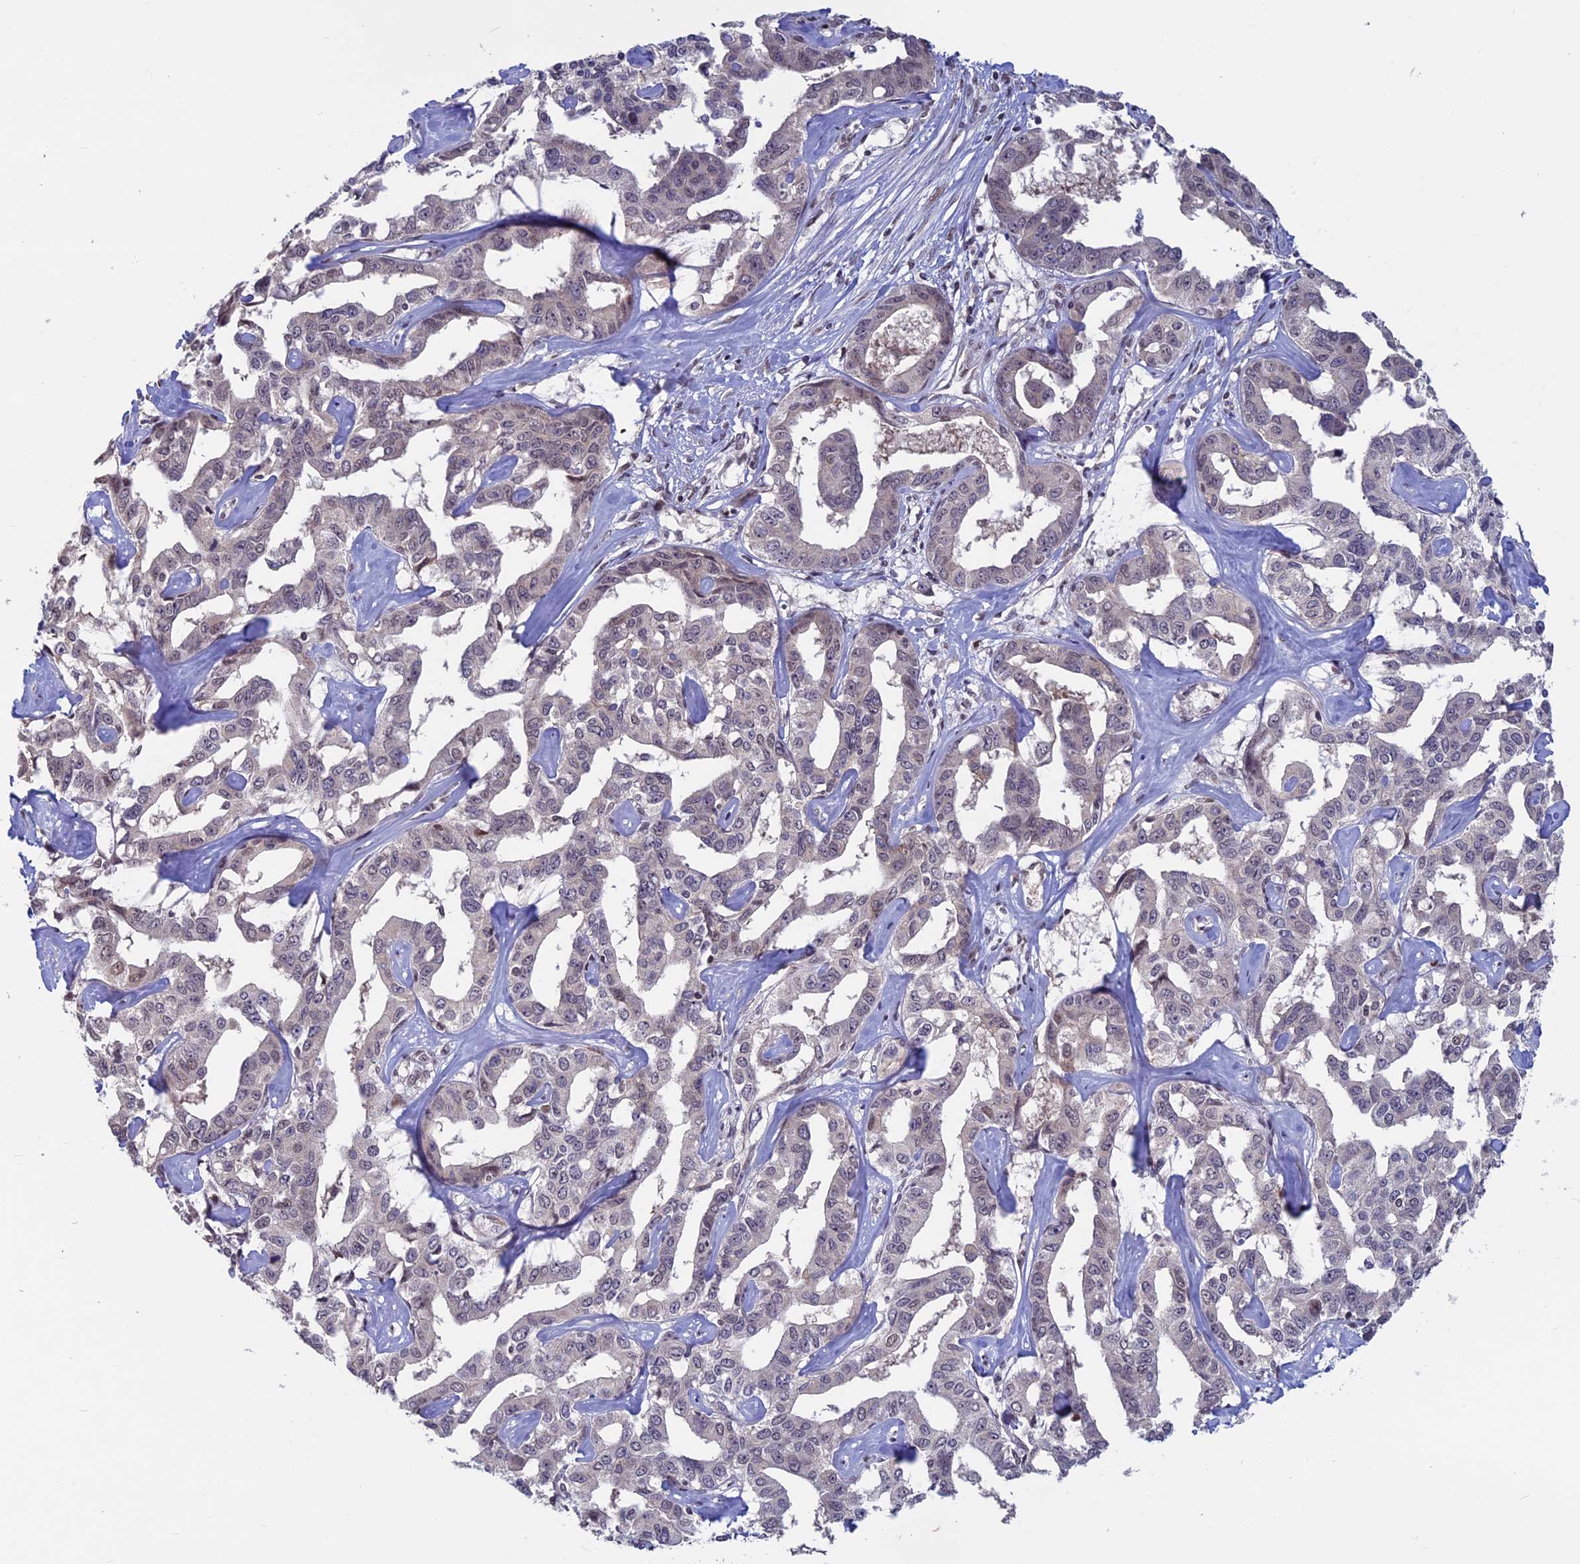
{"staining": {"intensity": "weak", "quantity": "<25%", "location": "nuclear"}, "tissue": "liver cancer", "cell_type": "Tumor cells", "image_type": "cancer", "snomed": [{"axis": "morphology", "description": "Cholangiocarcinoma"}, {"axis": "topography", "description": "Liver"}], "caption": "Tumor cells are negative for protein expression in human liver cholangiocarcinoma.", "gene": "SPIRE1", "patient": {"sex": "male", "age": 59}}